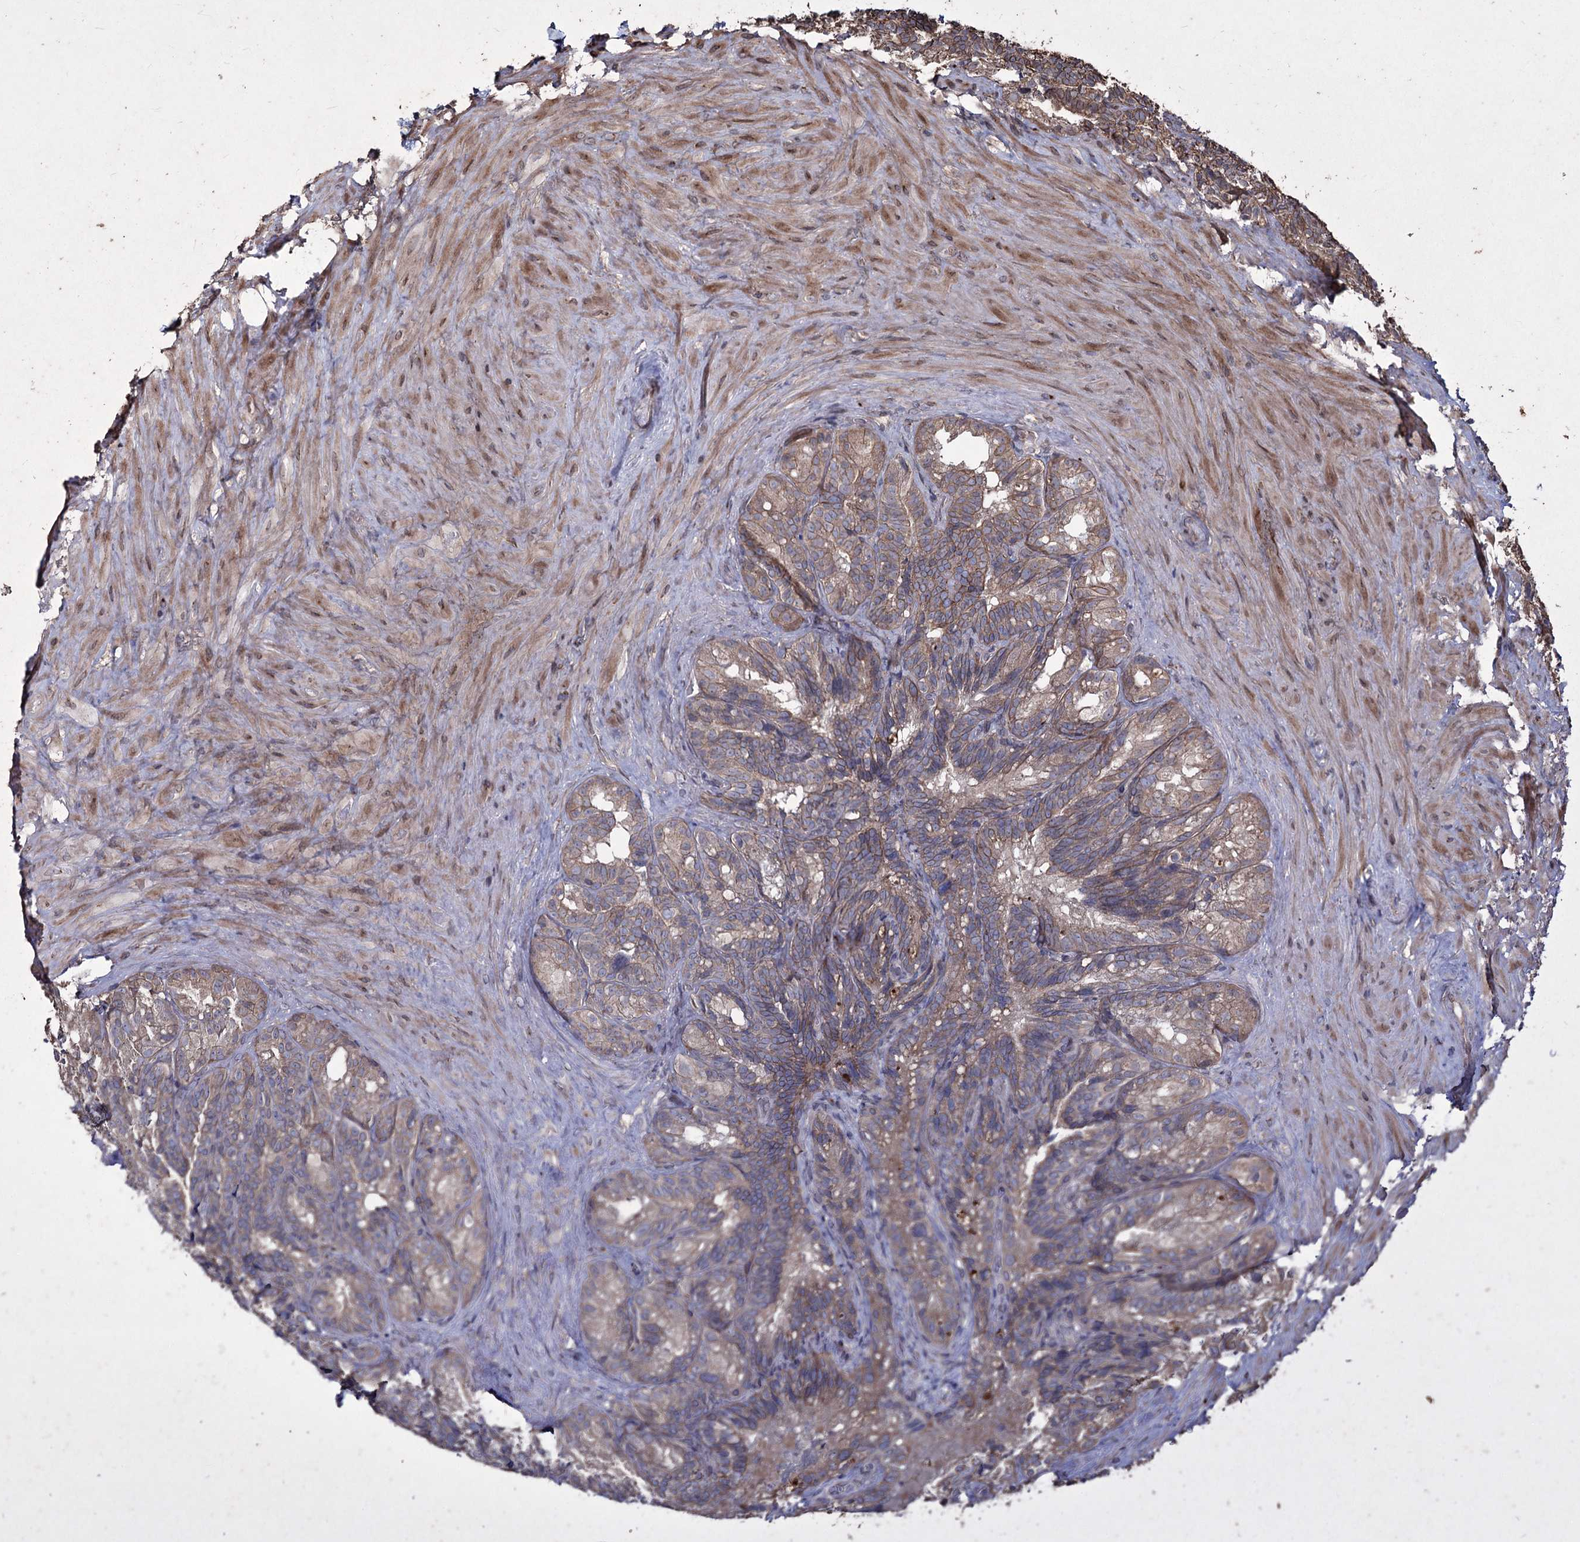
{"staining": {"intensity": "moderate", "quantity": "25%-75%", "location": "cytoplasmic/membranous"}, "tissue": "seminal vesicle", "cell_type": "Glandular cells", "image_type": "normal", "snomed": [{"axis": "morphology", "description": "Normal tissue, NOS"}, {"axis": "topography", "description": "Seminal veicle"}], "caption": "High-power microscopy captured an immunohistochemistry micrograph of unremarkable seminal vesicle, revealing moderate cytoplasmic/membranous positivity in approximately 25%-75% of glandular cells.", "gene": "PRC1", "patient": {"sex": "male", "age": 60}}